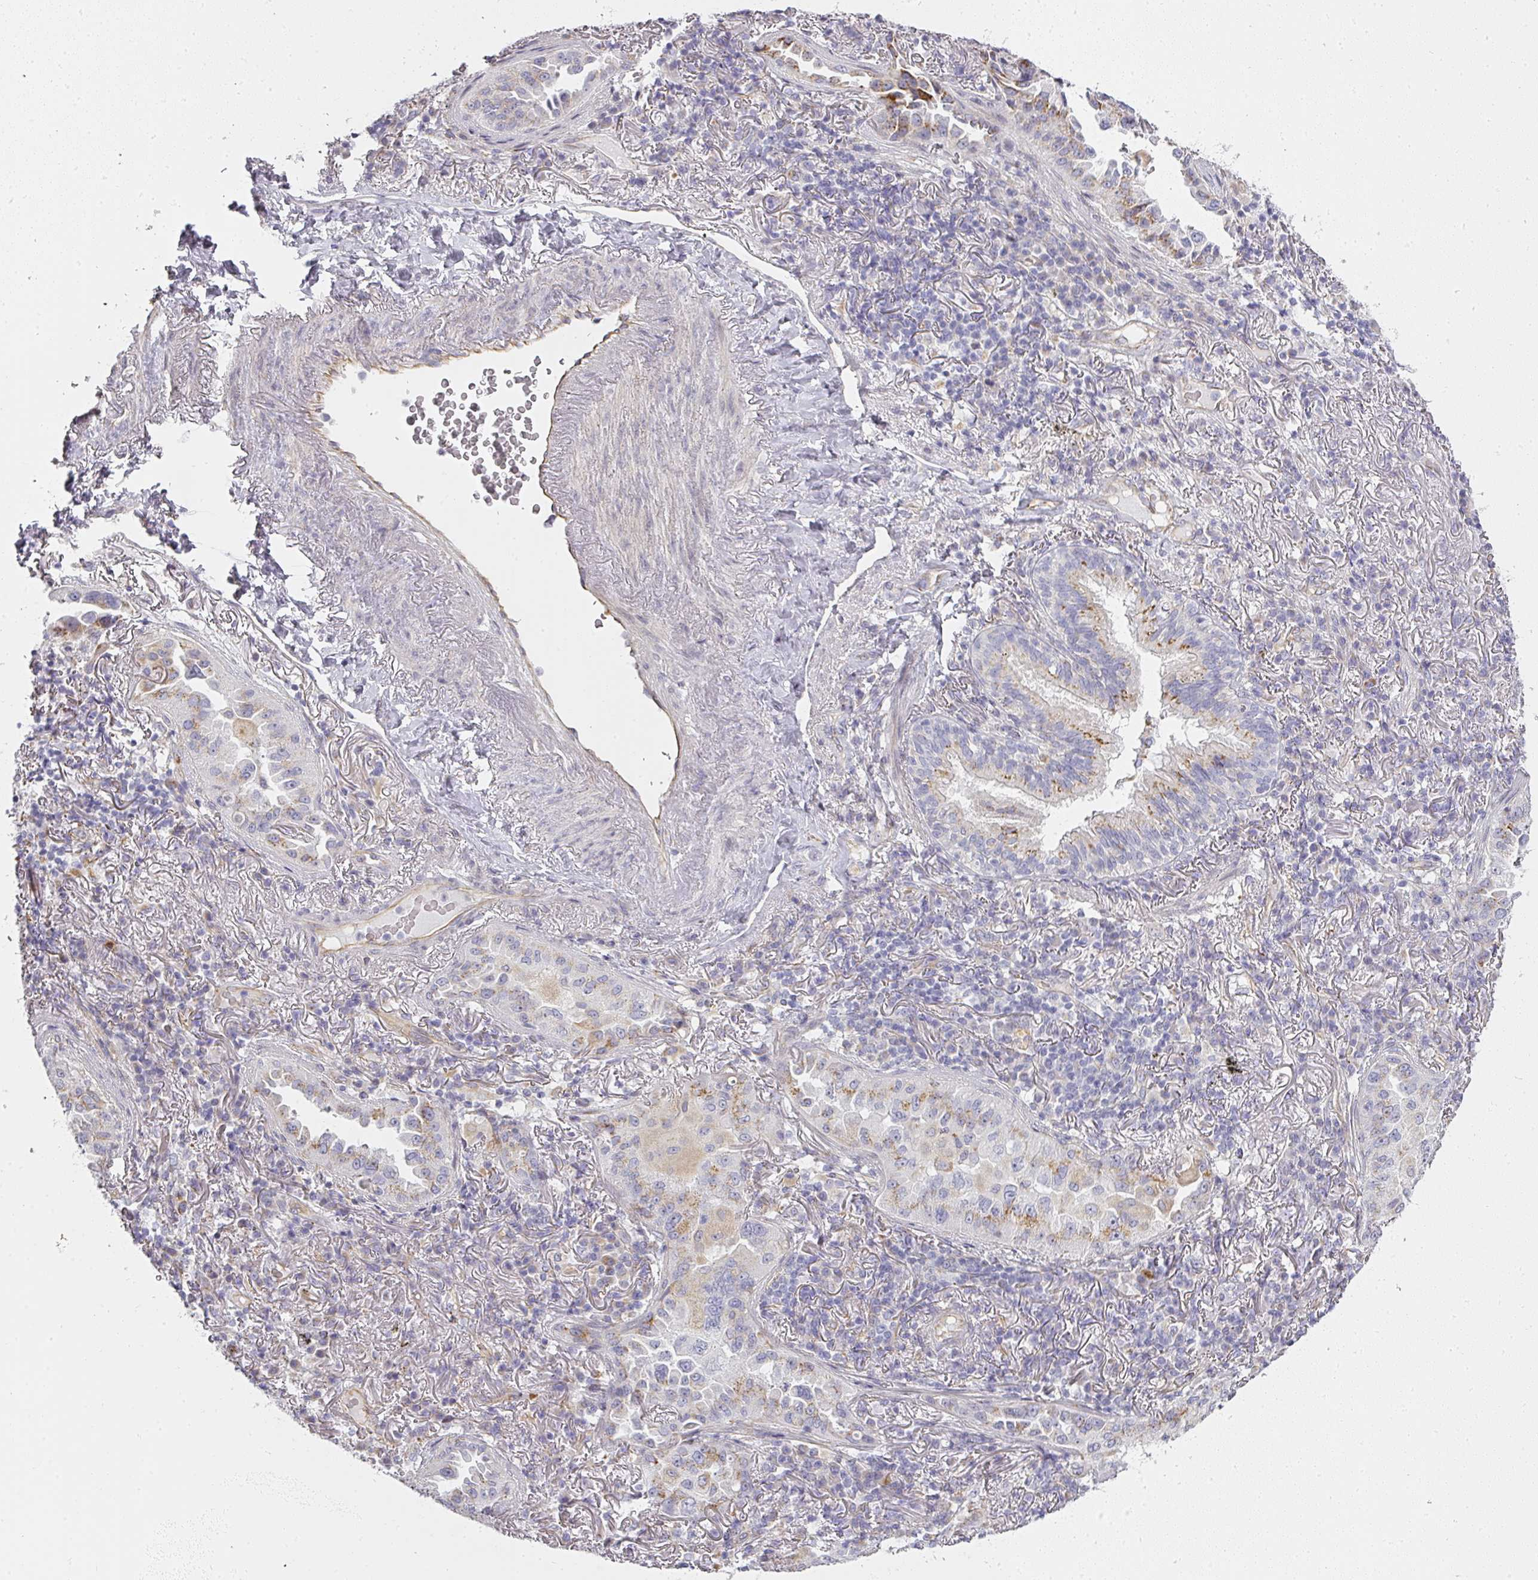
{"staining": {"intensity": "weak", "quantity": "<25%", "location": "cytoplasmic/membranous"}, "tissue": "lung cancer", "cell_type": "Tumor cells", "image_type": "cancer", "snomed": [{"axis": "morphology", "description": "Adenocarcinoma, NOS"}, {"axis": "topography", "description": "Lung"}], "caption": "Protein analysis of lung cancer displays no significant positivity in tumor cells.", "gene": "ATP8B2", "patient": {"sex": "female", "age": 69}}